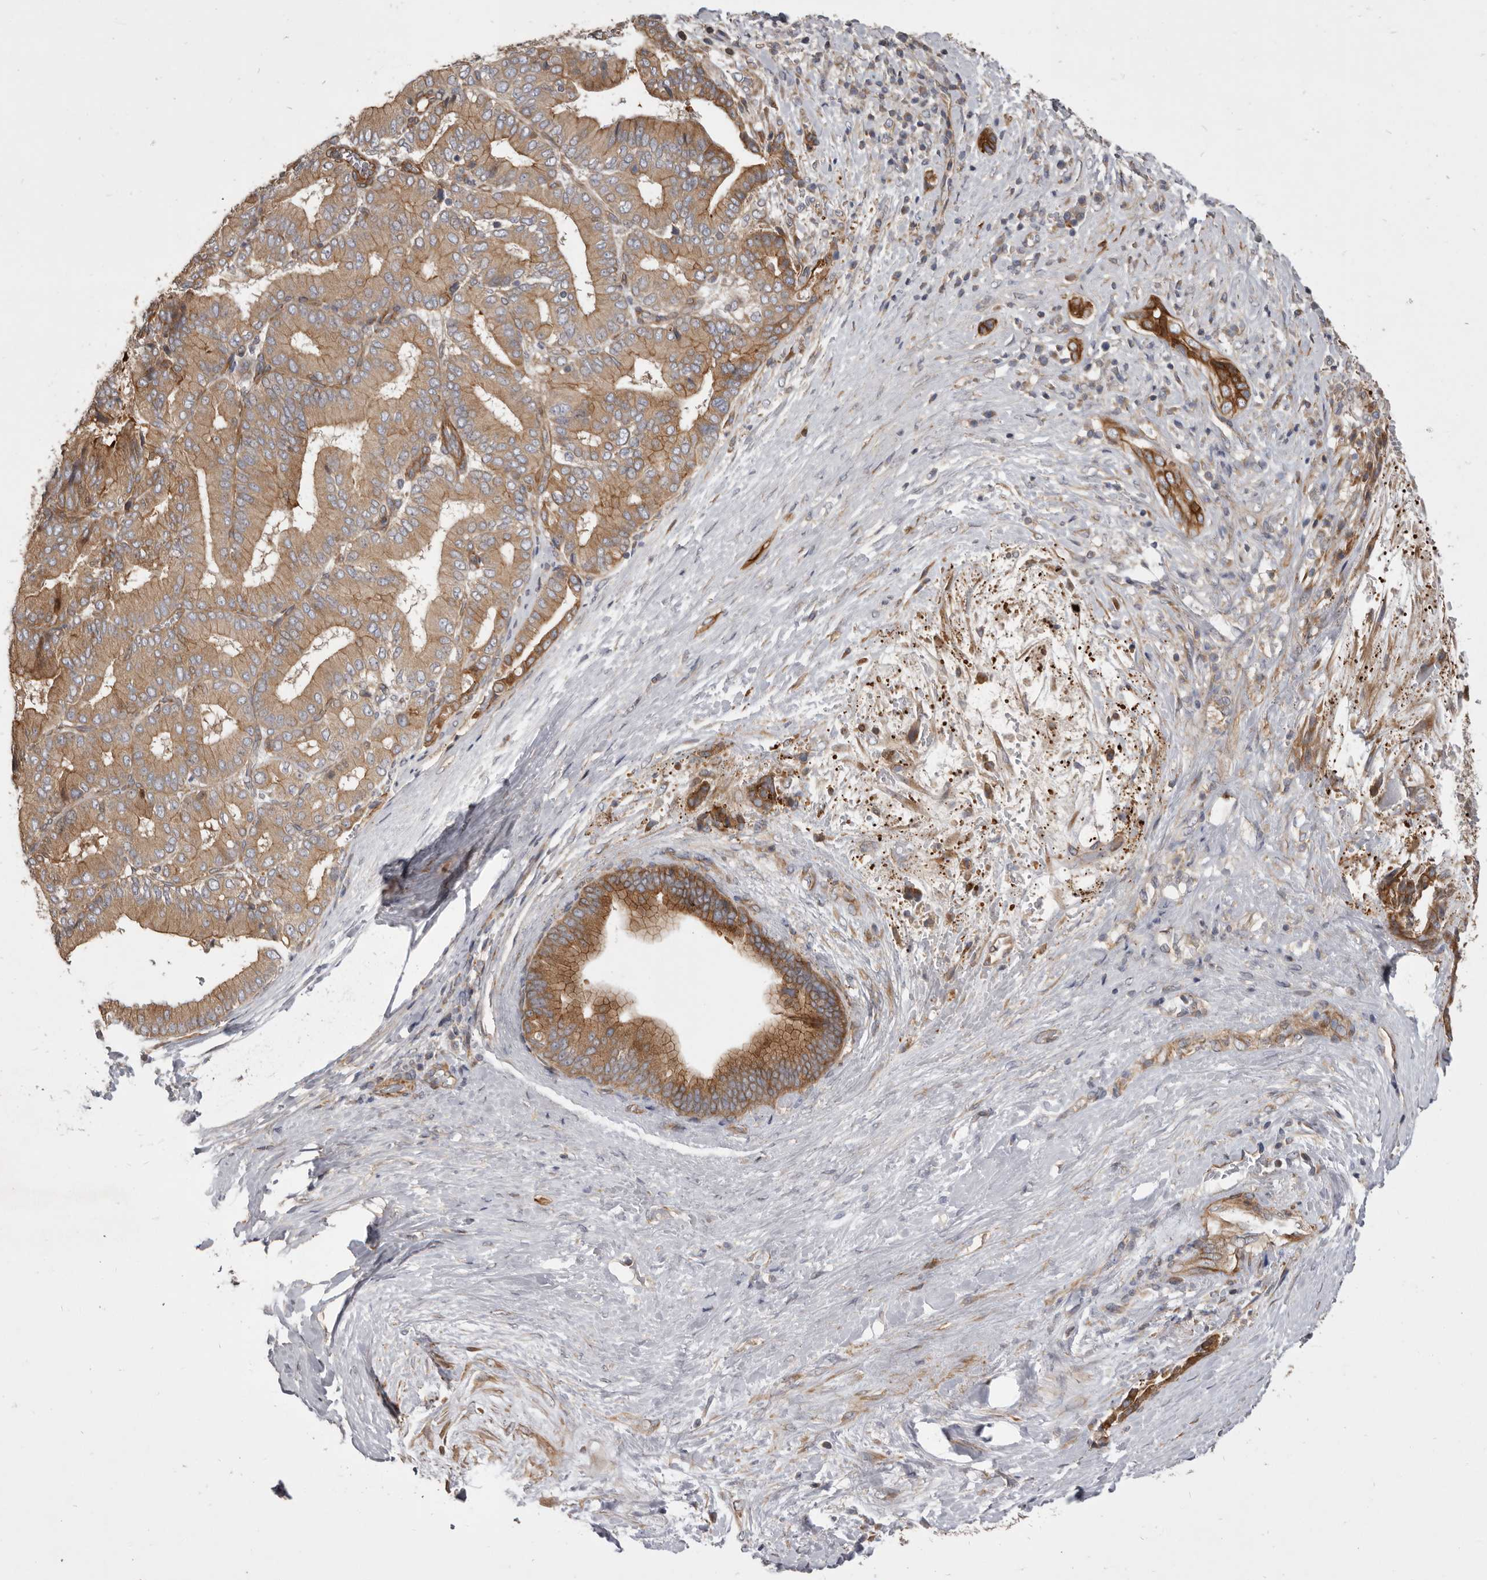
{"staining": {"intensity": "moderate", "quantity": ">75%", "location": "cytoplasmic/membranous"}, "tissue": "liver cancer", "cell_type": "Tumor cells", "image_type": "cancer", "snomed": [{"axis": "morphology", "description": "Cholangiocarcinoma"}, {"axis": "topography", "description": "Liver"}], "caption": "A brown stain shows moderate cytoplasmic/membranous staining of a protein in cholangiocarcinoma (liver) tumor cells. Nuclei are stained in blue.", "gene": "VPS45", "patient": {"sex": "female", "age": 75}}